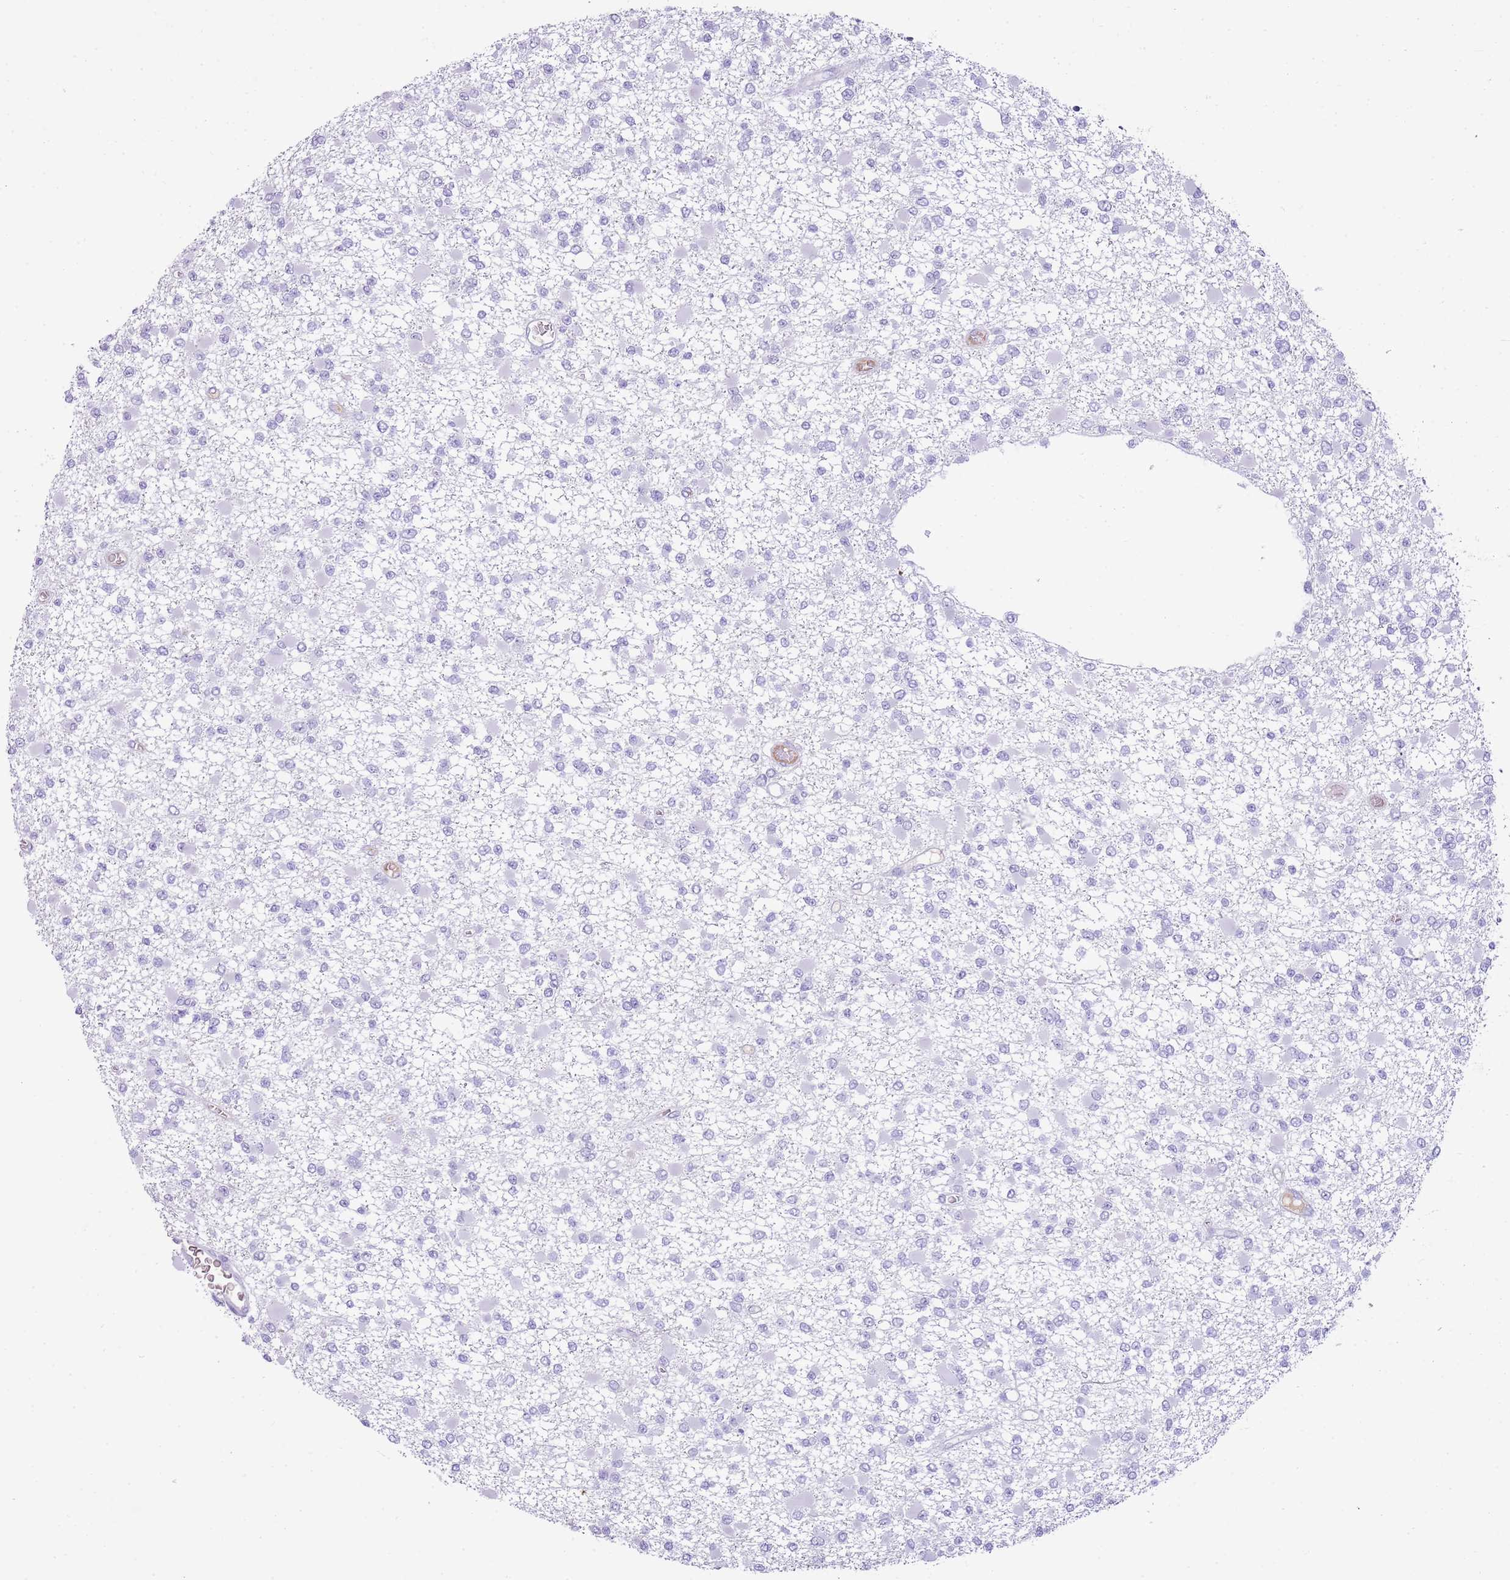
{"staining": {"intensity": "negative", "quantity": "none", "location": "none"}, "tissue": "glioma", "cell_type": "Tumor cells", "image_type": "cancer", "snomed": [{"axis": "morphology", "description": "Glioma, malignant, Low grade"}, {"axis": "topography", "description": "Brain"}], "caption": "Tumor cells are negative for protein expression in human malignant low-grade glioma.", "gene": "IGKV3D-11", "patient": {"sex": "female", "age": 22}}